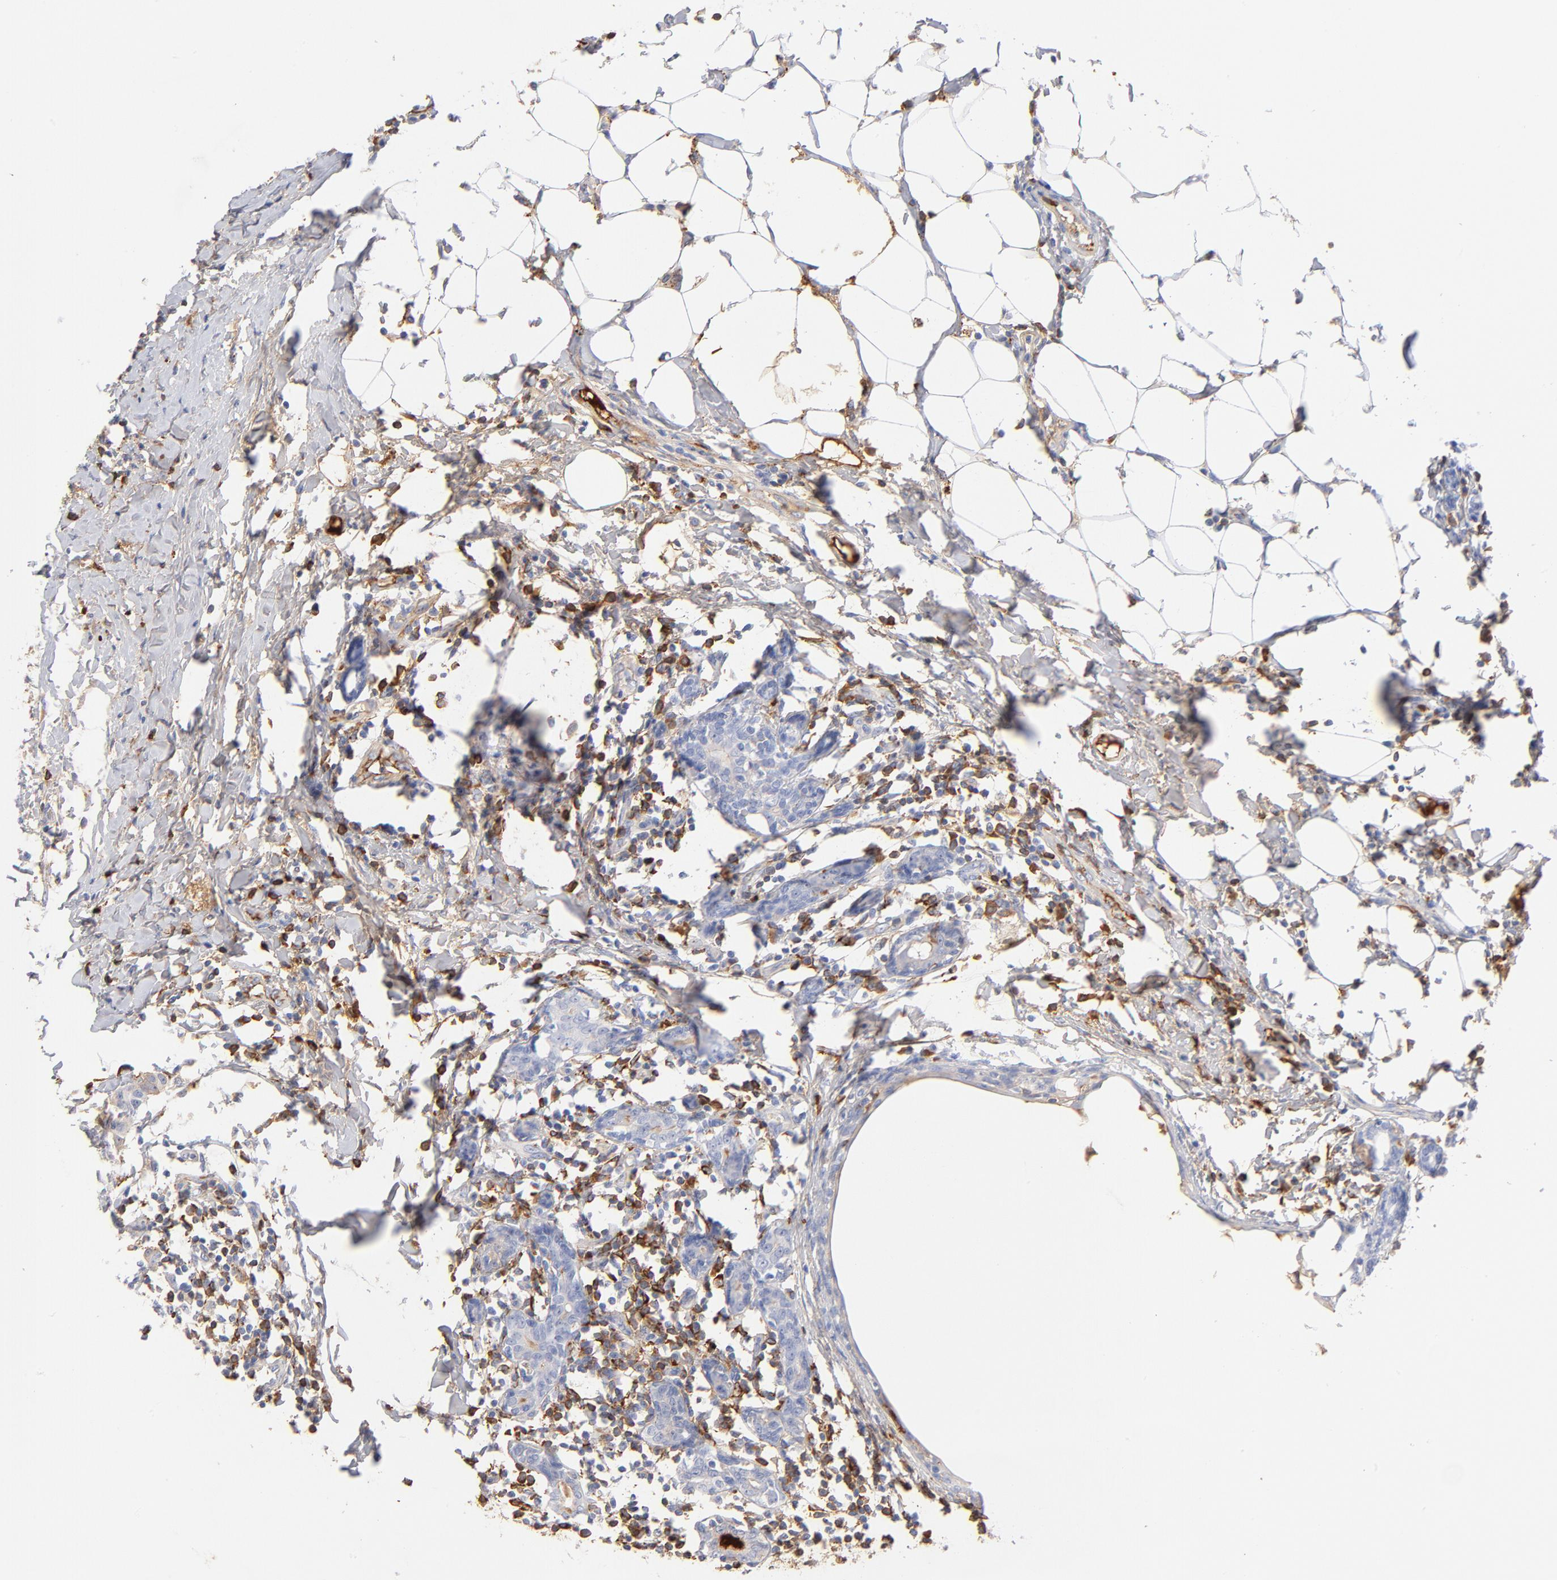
{"staining": {"intensity": "negative", "quantity": "none", "location": "none"}, "tissue": "breast cancer", "cell_type": "Tumor cells", "image_type": "cancer", "snomed": [{"axis": "morphology", "description": "Duct carcinoma"}, {"axis": "topography", "description": "Breast"}], "caption": "Tumor cells show no significant protein staining in breast invasive ductal carcinoma. (Stains: DAB IHC with hematoxylin counter stain, Microscopy: brightfield microscopy at high magnification).", "gene": "C3", "patient": {"sex": "female", "age": 40}}